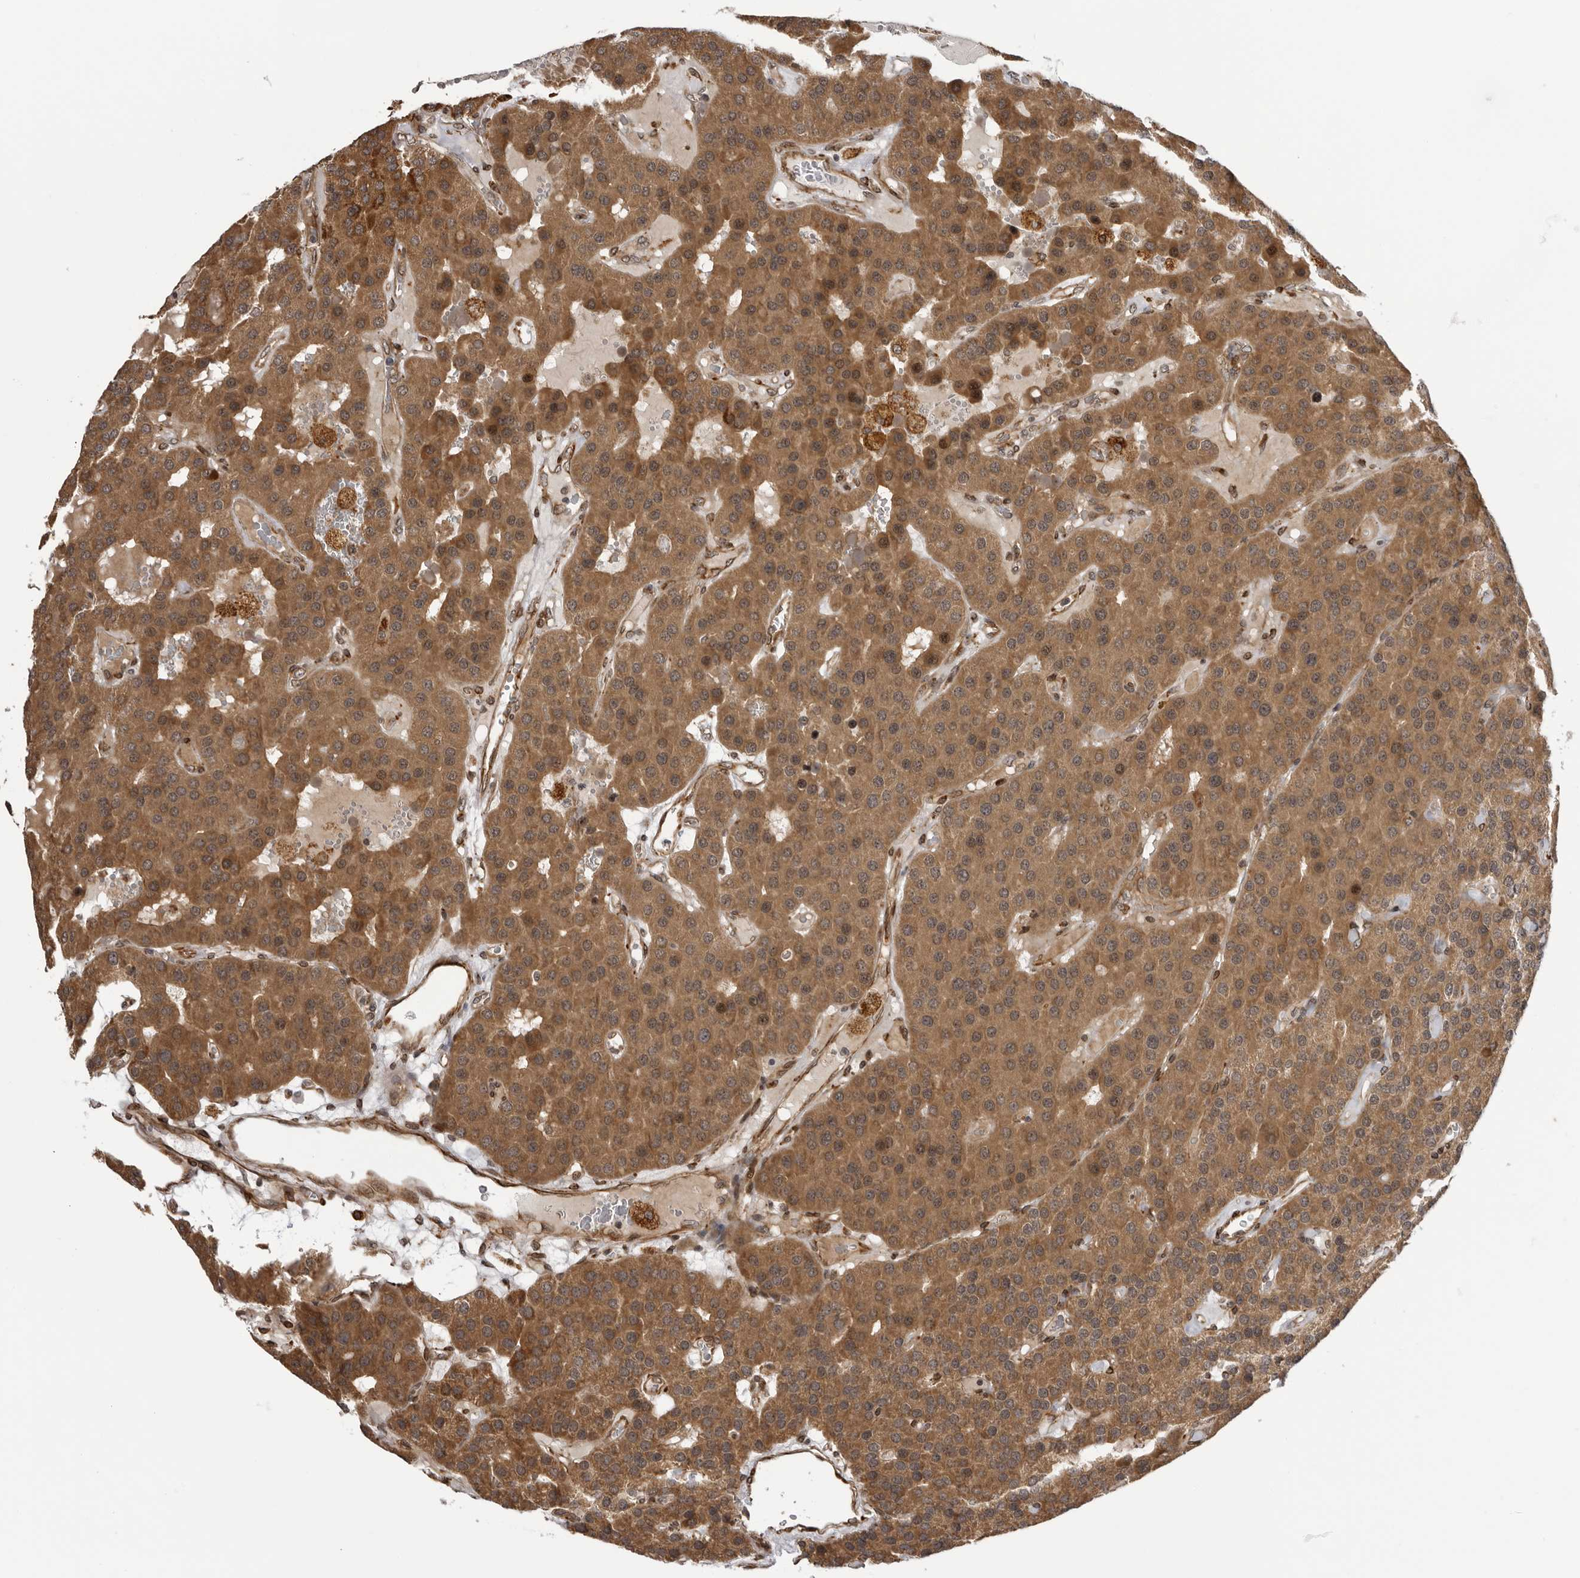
{"staining": {"intensity": "moderate", "quantity": ">75%", "location": "cytoplasmic/membranous"}, "tissue": "parathyroid gland", "cell_type": "Glandular cells", "image_type": "normal", "snomed": [{"axis": "morphology", "description": "Normal tissue, NOS"}, {"axis": "morphology", "description": "Adenoma, NOS"}, {"axis": "topography", "description": "Parathyroid gland"}], "caption": "Protein analysis of unremarkable parathyroid gland exhibits moderate cytoplasmic/membranous positivity in about >75% of glandular cells.", "gene": "DNAH14", "patient": {"sex": "female", "age": 86}}